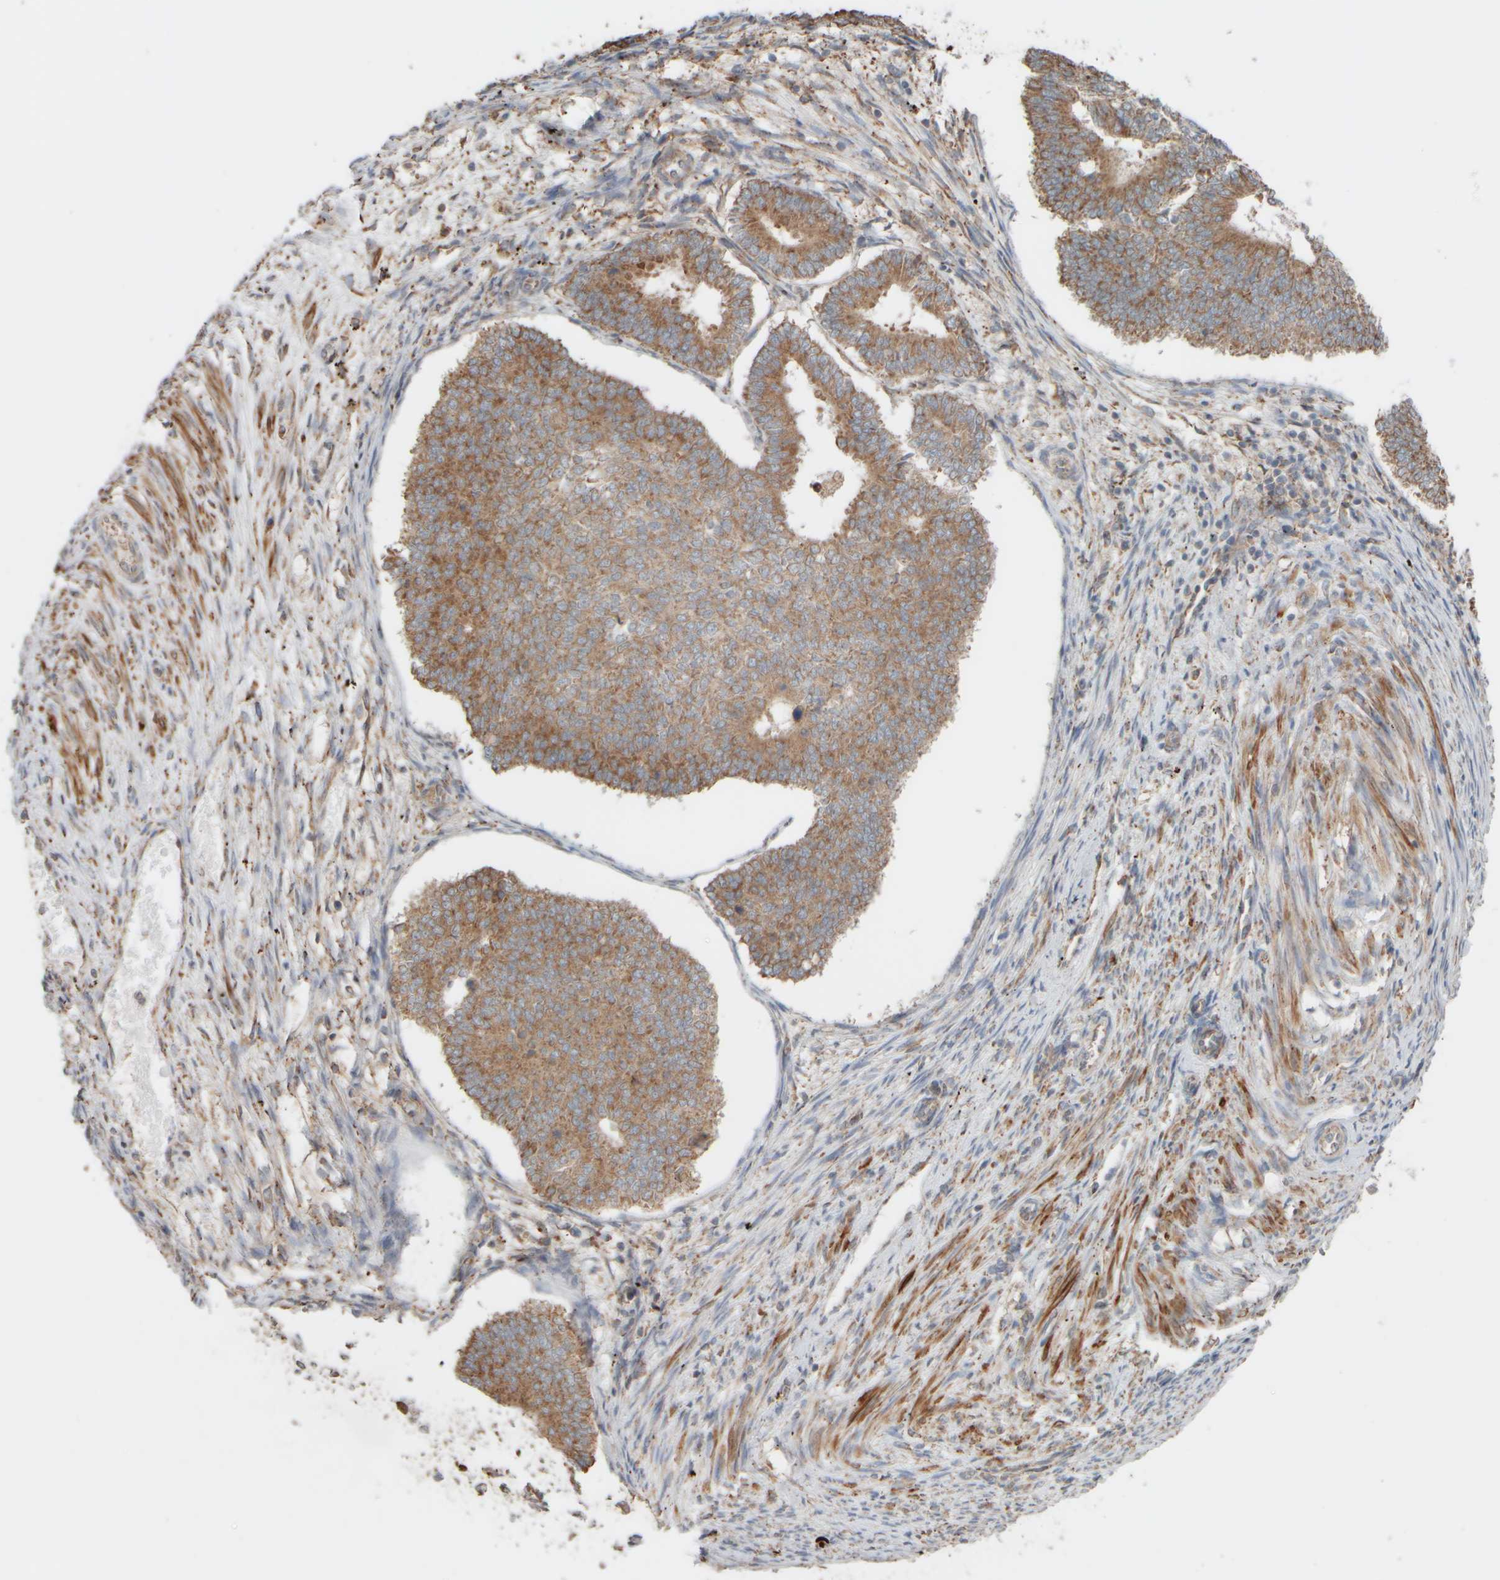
{"staining": {"intensity": "moderate", "quantity": ">75%", "location": "cytoplasmic/membranous"}, "tissue": "endometrial cancer", "cell_type": "Tumor cells", "image_type": "cancer", "snomed": [{"axis": "morphology", "description": "Adenocarcinoma, NOS"}, {"axis": "topography", "description": "Endometrium"}], "caption": "Adenocarcinoma (endometrial) was stained to show a protein in brown. There is medium levels of moderate cytoplasmic/membranous staining in about >75% of tumor cells.", "gene": "EIF2B3", "patient": {"sex": "female", "age": 70}}